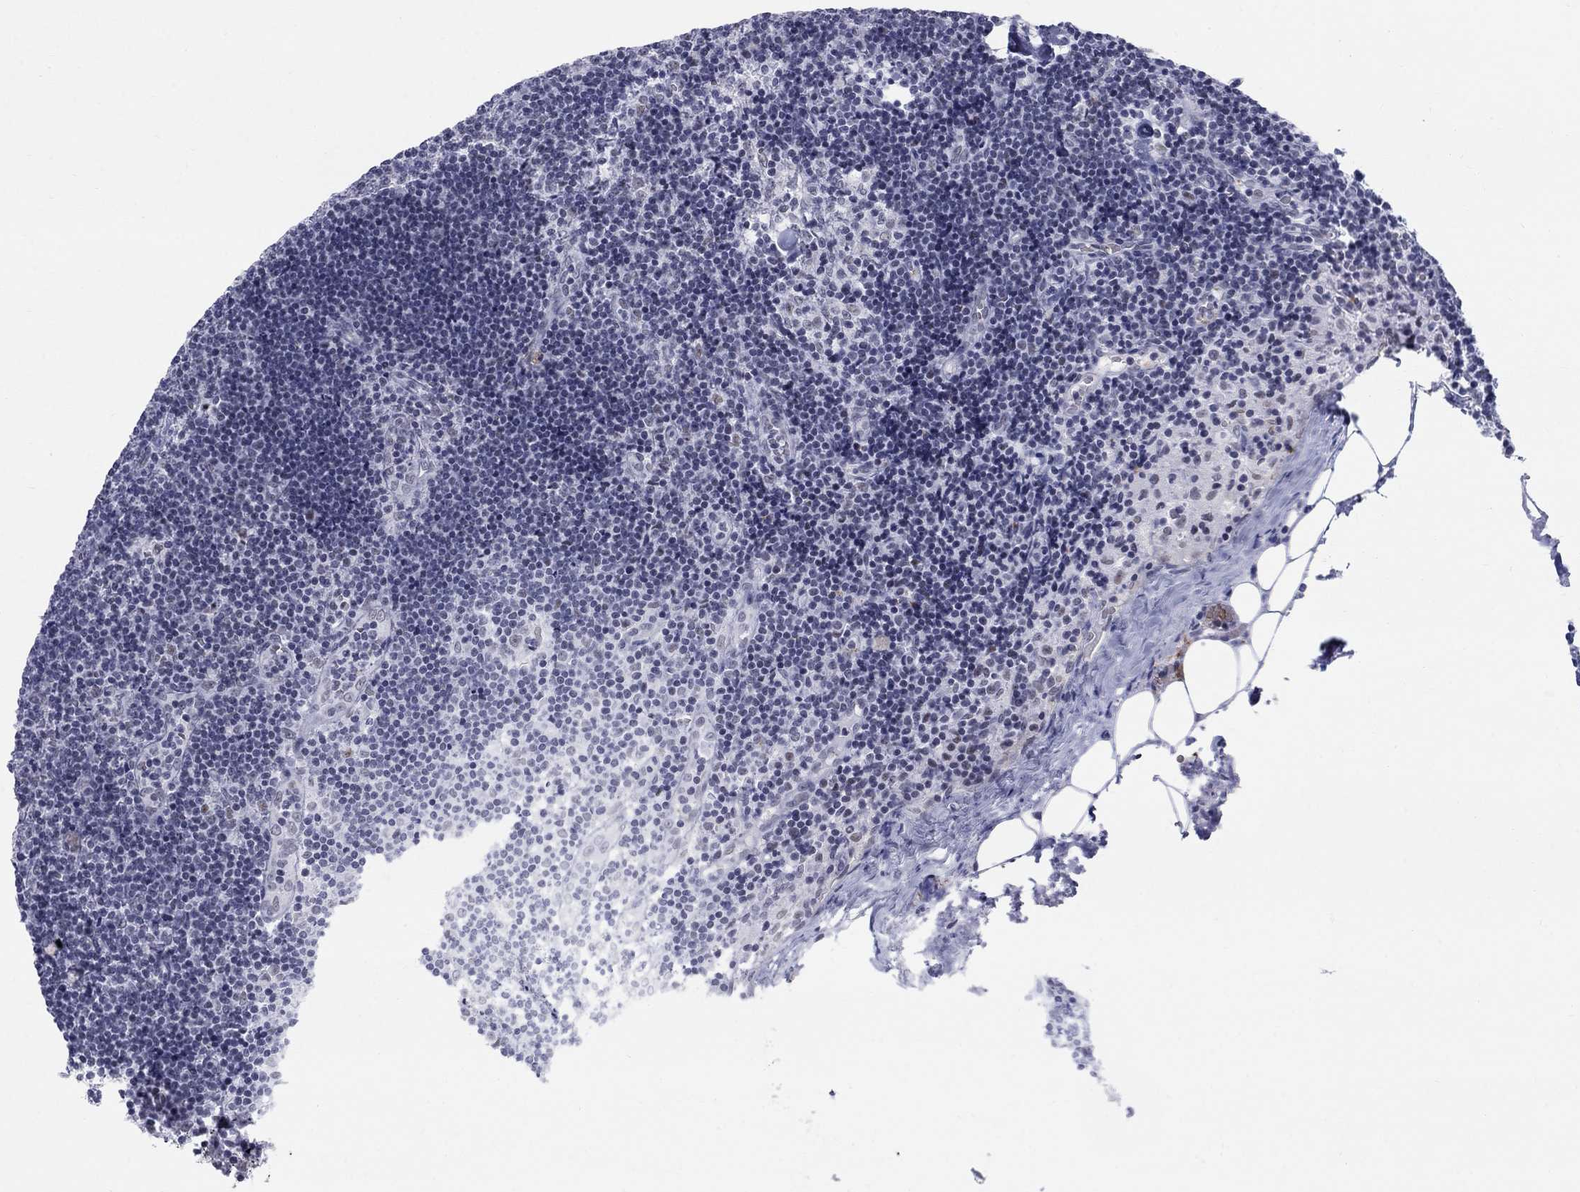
{"staining": {"intensity": "negative", "quantity": "none", "location": "none"}, "tissue": "lymph node", "cell_type": "Non-germinal center cells", "image_type": "normal", "snomed": [{"axis": "morphology", "description": "Normal tissue, NOS"}, {"axis": "topography", "description": "Lymph node"}], "caption": "Non-germinal center cells show no significant staining in normal lymph node. Nuclei are stained in blue.", "gene": "DMTN", "patient": {"sex": "female", "age": 51}}